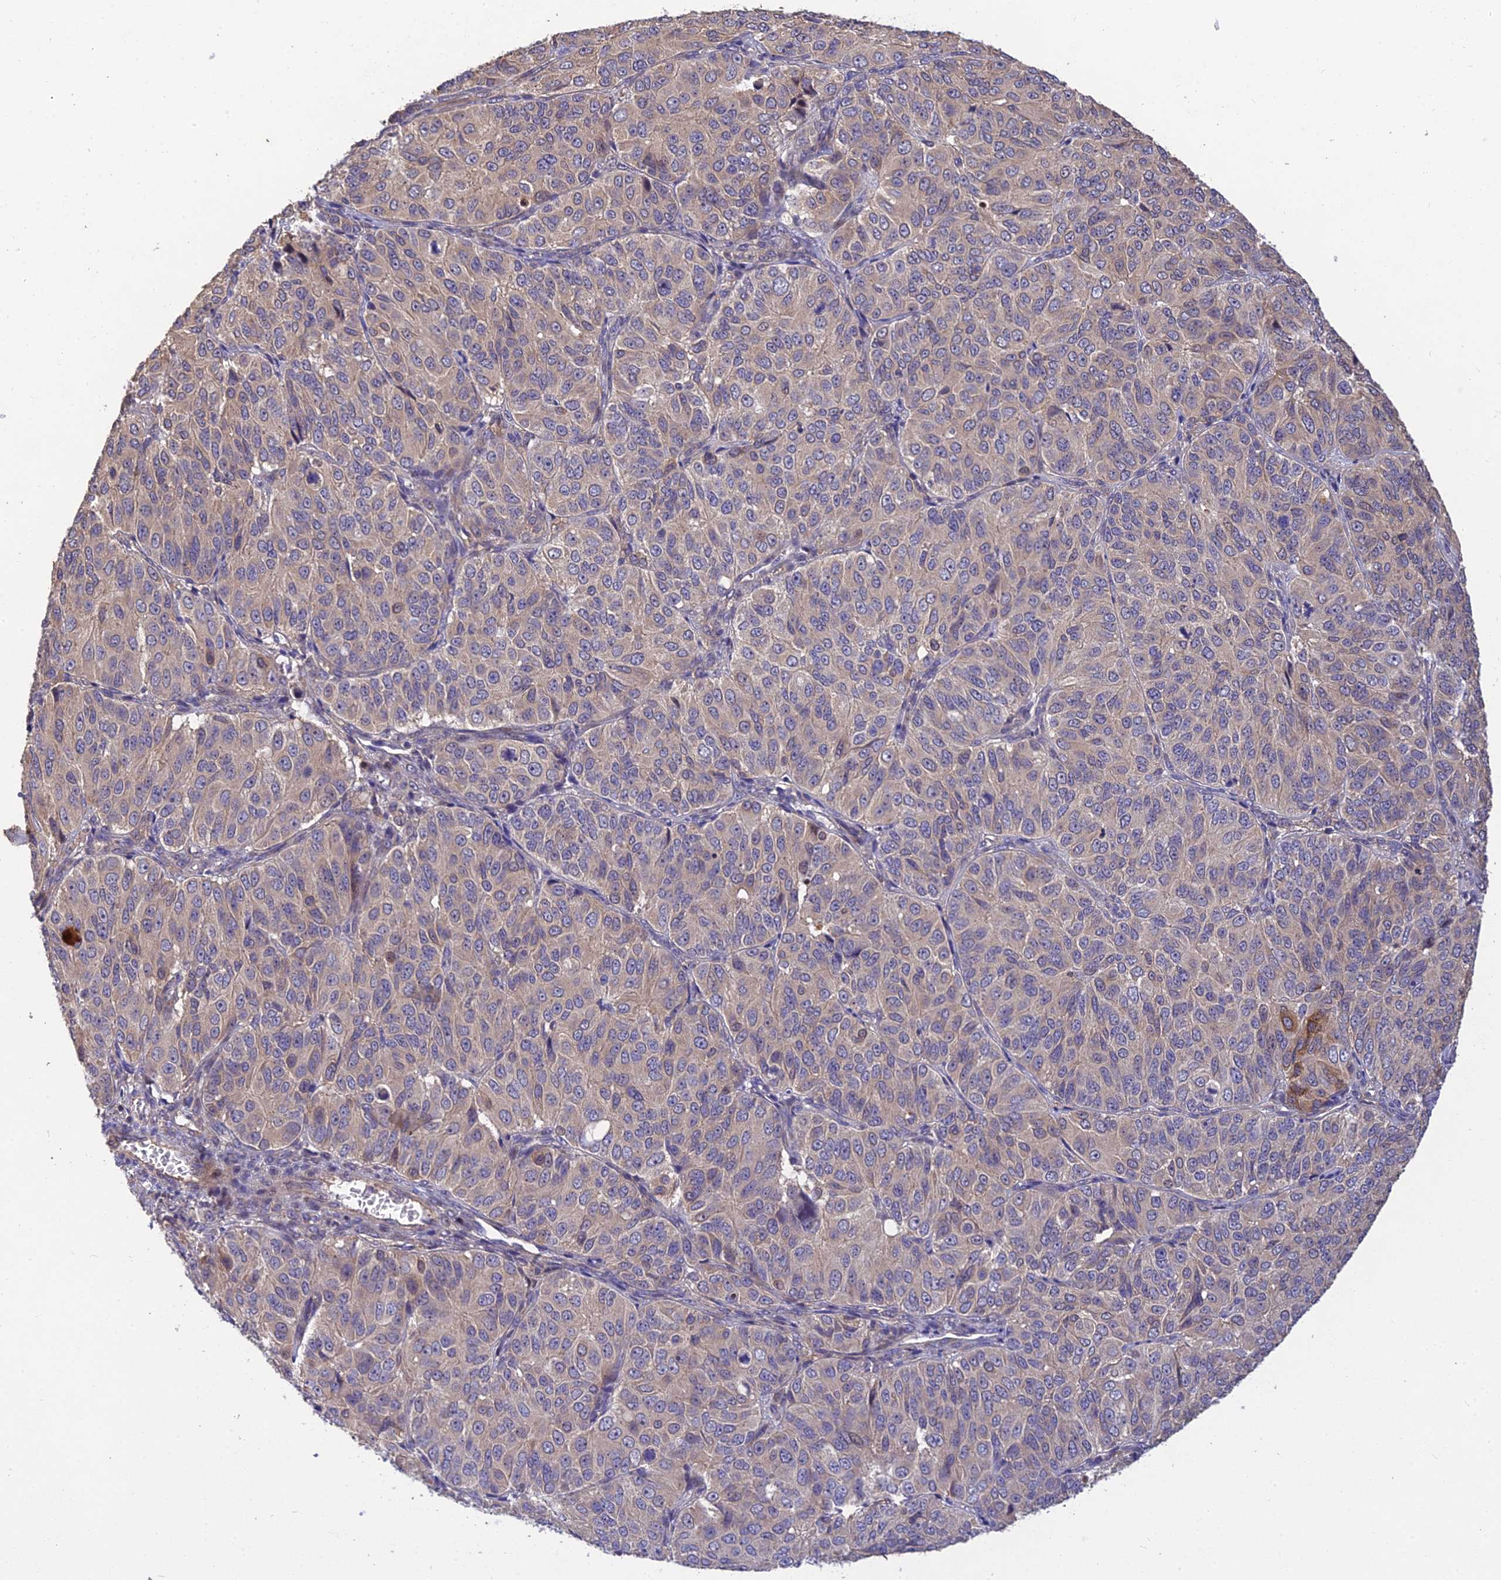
{"staining": {"intensity": "weak", "quantity": "<25%", "location": "cytoplasmic/membranous"}, "tissue": "ovarian cancer", "cell_type": "Tumor cells", "image_type": "cancer", "snomed": [{"axis": "morphology", "description": "Carcinoma, endometroid"}, {"axis": "topography", "description": "Ovary"}], "caption": "Micrograph shows no significant protein positivity in tumor cells of endometroid carcinoma (ovarian).", "gene": "DENND5B", "patient": {"sex": "female", "age": 51}}